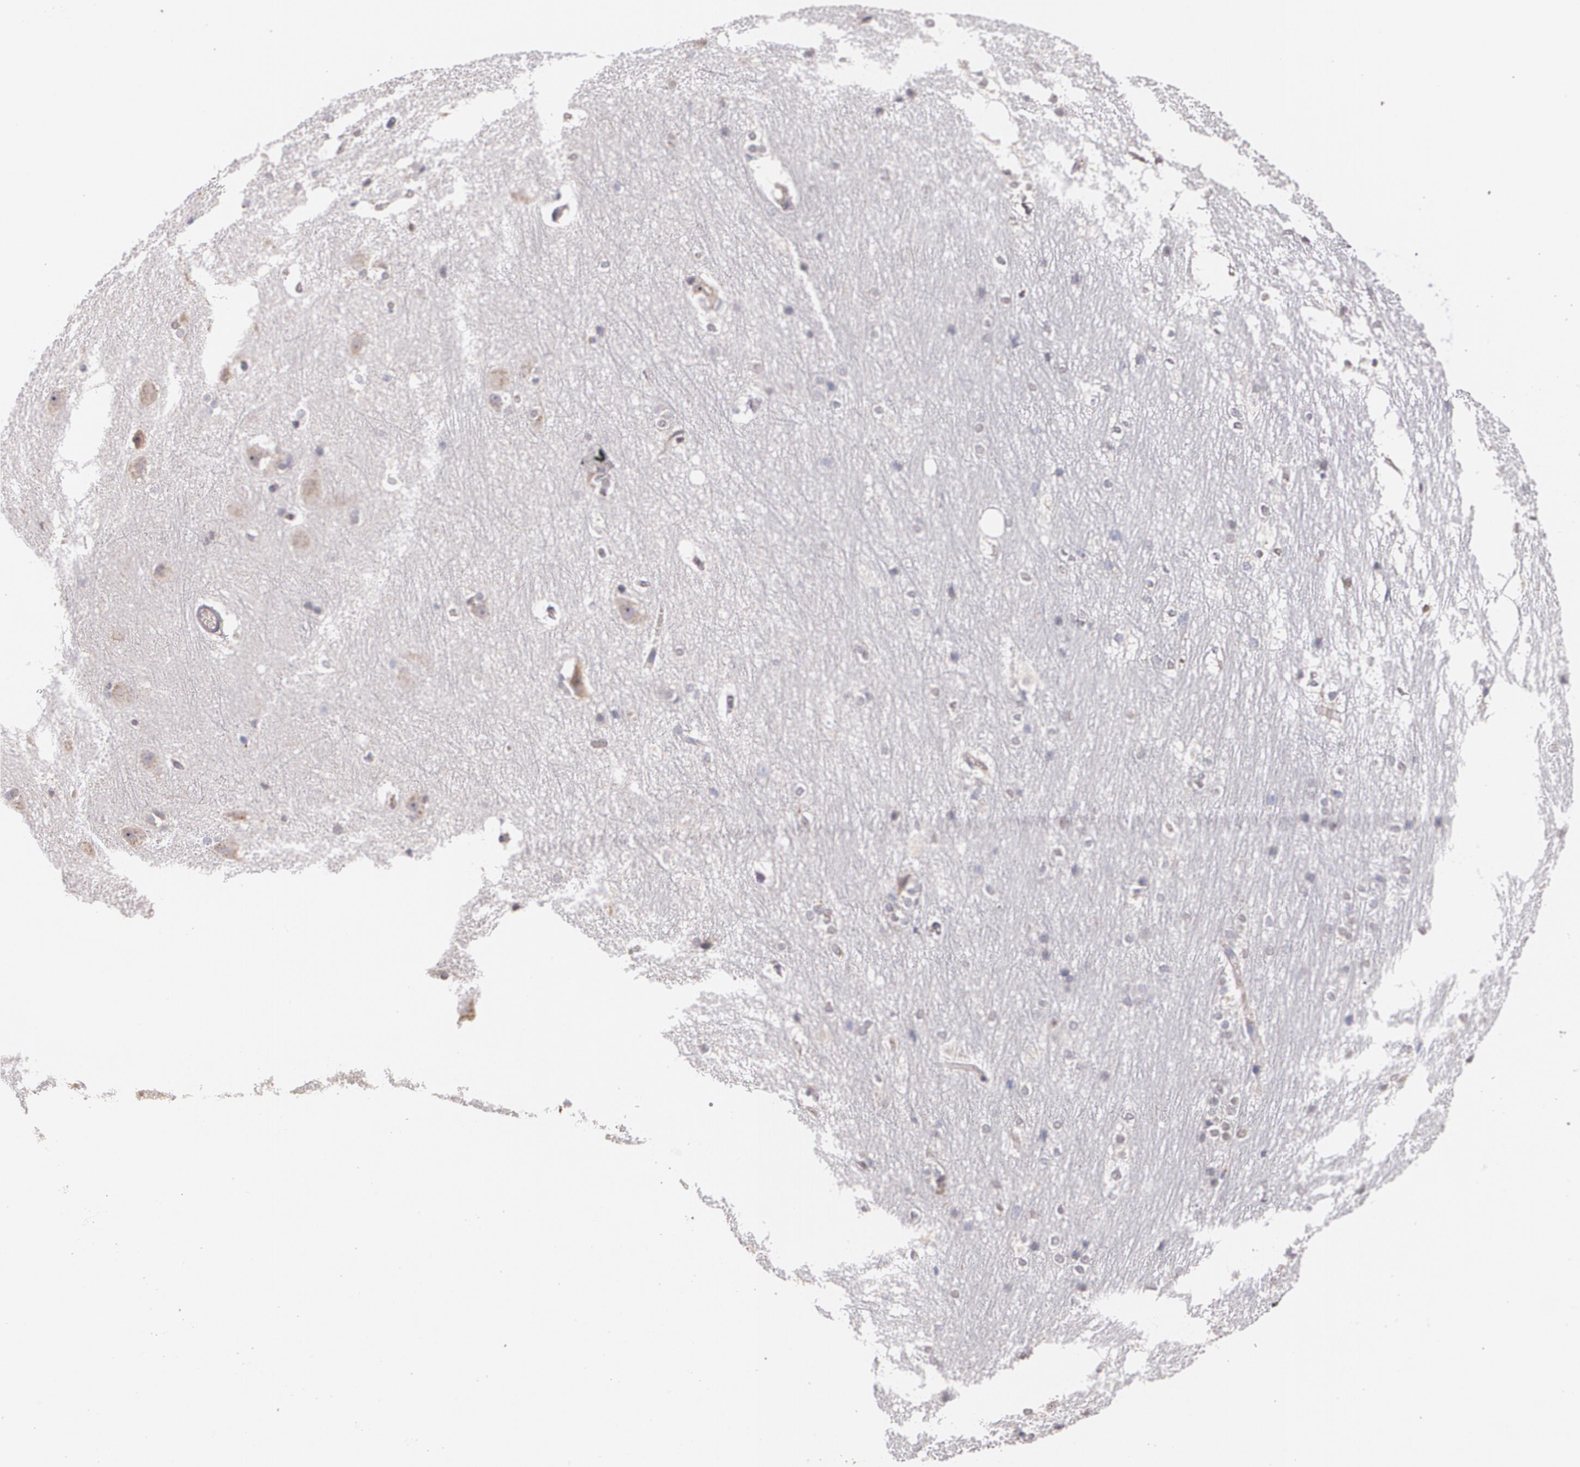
{"staining": {"intensity": "weak", "quantity": "<25%", "location": "cytoplasmic/membranous"}, "tissue": "hippocampus", "cell_type": "Glial cells", "image_type": "normal", "snomed": [{"axis": "morphology", "description": "Normal tissue, NOS"}, {"axis": "topography", "description": "Hippocampus"}], "caption": "Unremarkable hippocampus was stained to show a protein in brown. There is no significant positivity in glial cells. The staining is performed using DAB (3,3'-diaminobenzidine) brown chromogen with nuclei counter-stained in using hematoxylin.", "gene": "ATF3", "patient": {"sex": "female", "age": 19}}